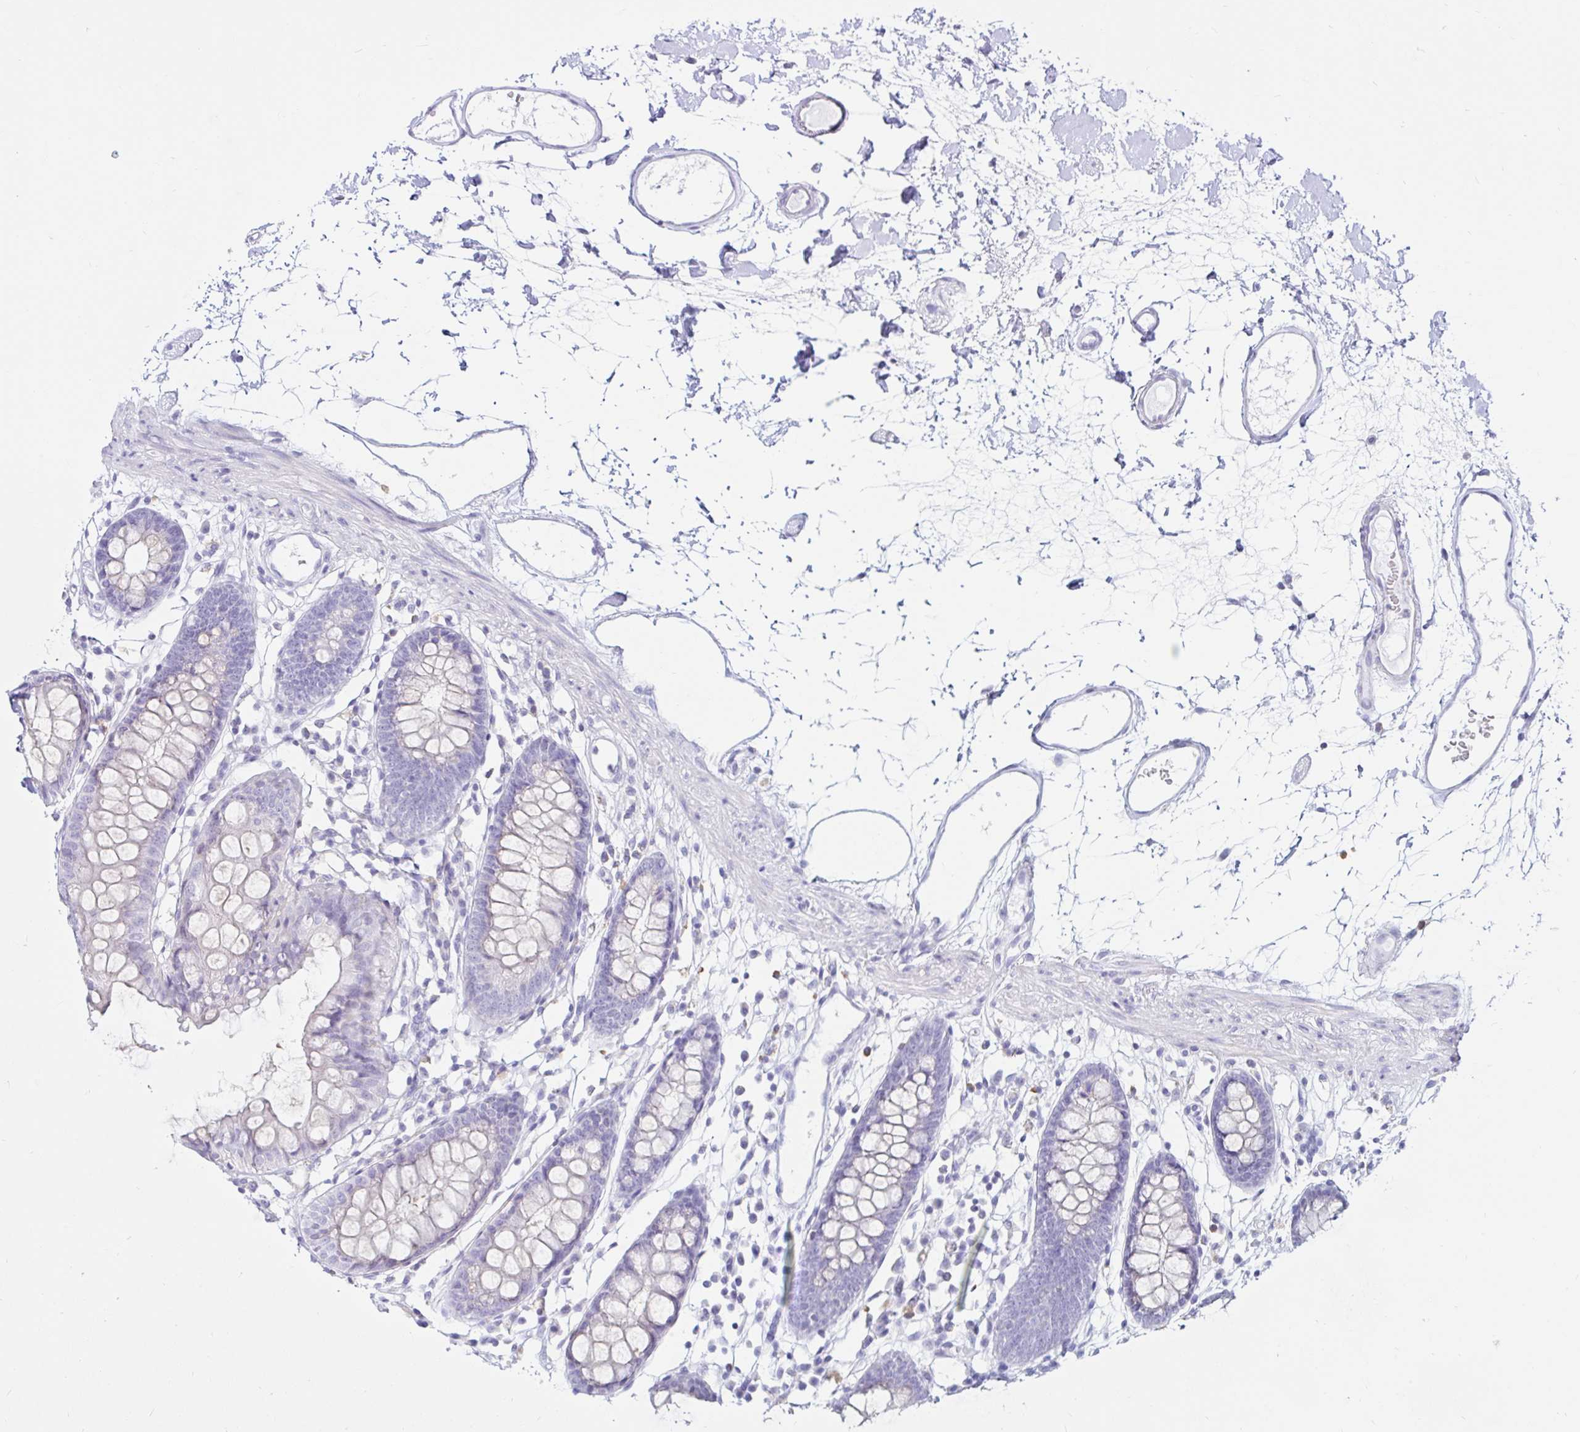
{"staining": {"intensity": "negative", "quantity": "none", "location": "none"}, "tissue": "colon", "cell_type": "Endothelial cells", "image_type": "normal", "snomed": [{"axis": "morphology", "description": "Normal tissue, NOS"}, {"axis": "topography", "description": "Colon"}], "caption": "An image of colon stained for a protein reveals no brown staining in endothelial cells. (DAB (3,3'-diaminobenzidine) IHC visualized using brightfield microscopy, high magnification).", "gene": "BEST1", "patient": {"sex": "female", "age": 84}}